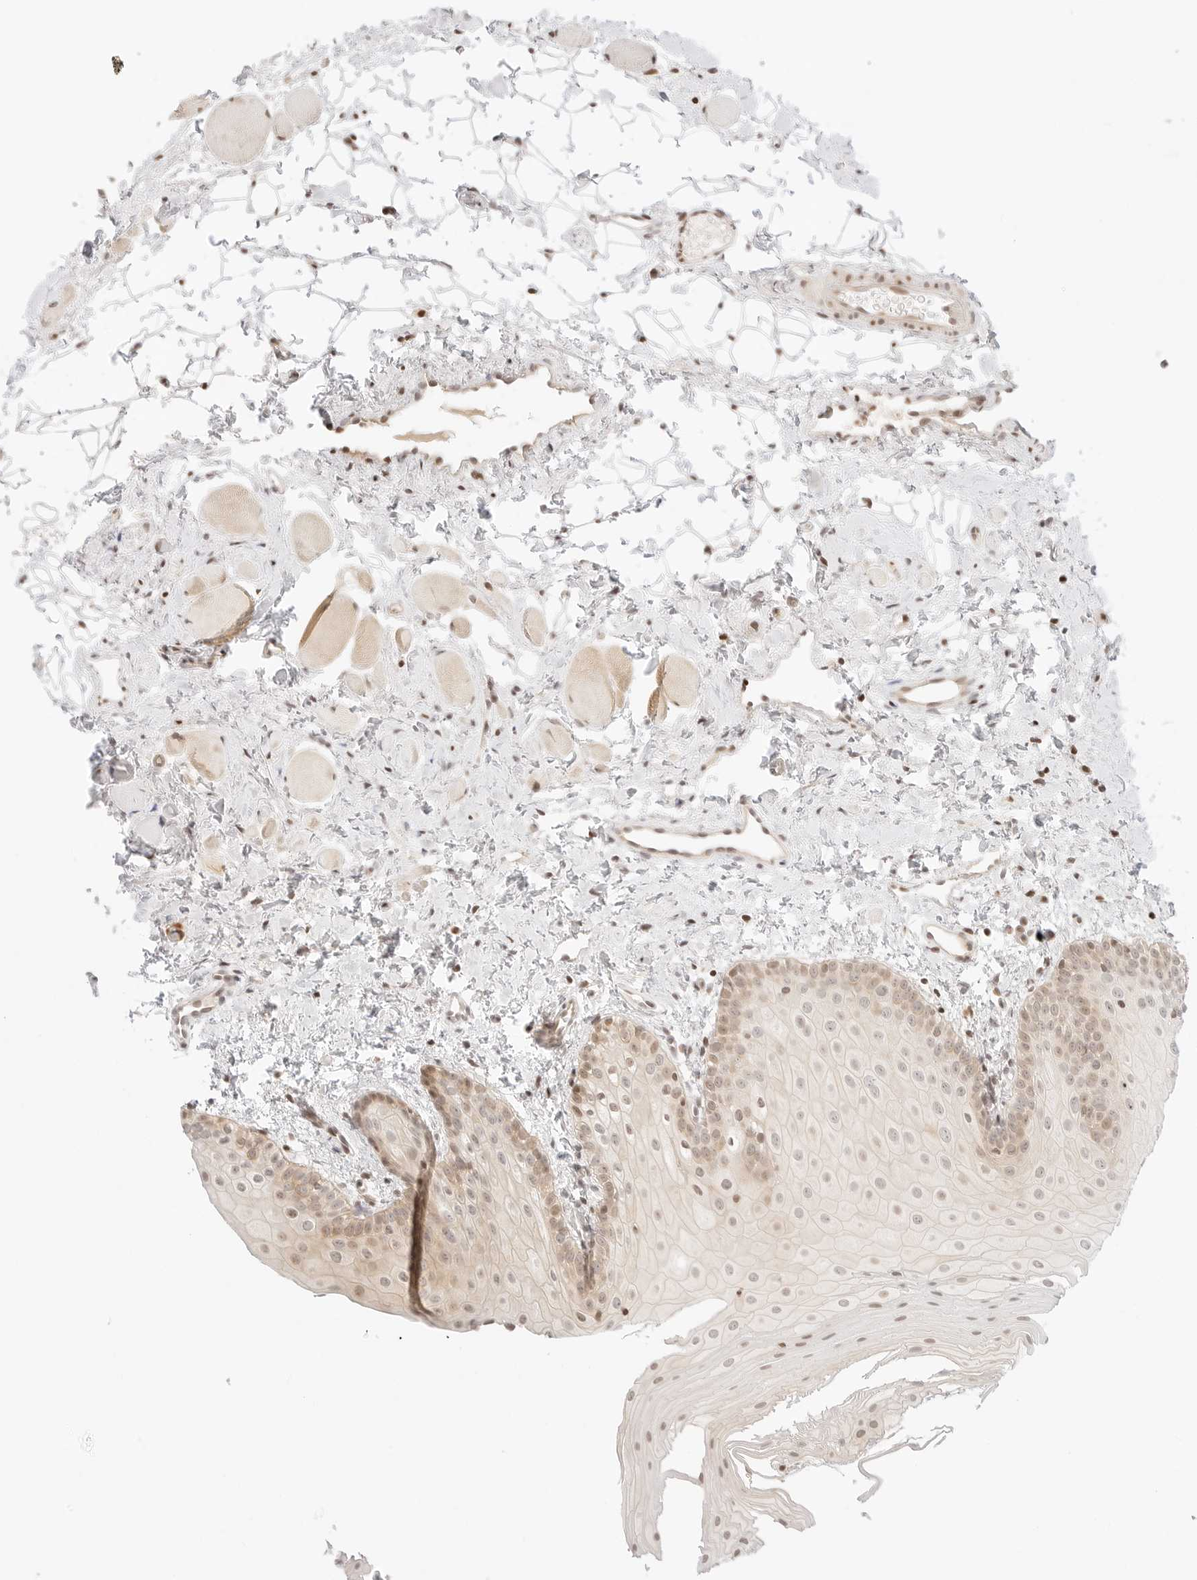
{"staining": {"intensity": "weak", "quantity": "25%-75%", "location": "cytoplasmic/membranous,nuclear"}, "tissue": "oral mucosa", "cell_type": "Squamous epithelial cells", "image_type": "normal", "snomed": [{"axis": "morphology", "description": "Normal tissue, NOS"}, {"axis": "topography", "description": "Oral tissue"}], "caption": "An immunohistochemistry photomicrograph of normal tissue is shown. Protein staining in brown labels weak cytoplasmic/membranous,nuclear positivity in oral mucosa within squamous epithelial cells. (DAB IHC, brown staining for protein, blue staining for nuclei).", "gene": "RPS6KL1", "patient": {"sex": "male", "age": 28}}